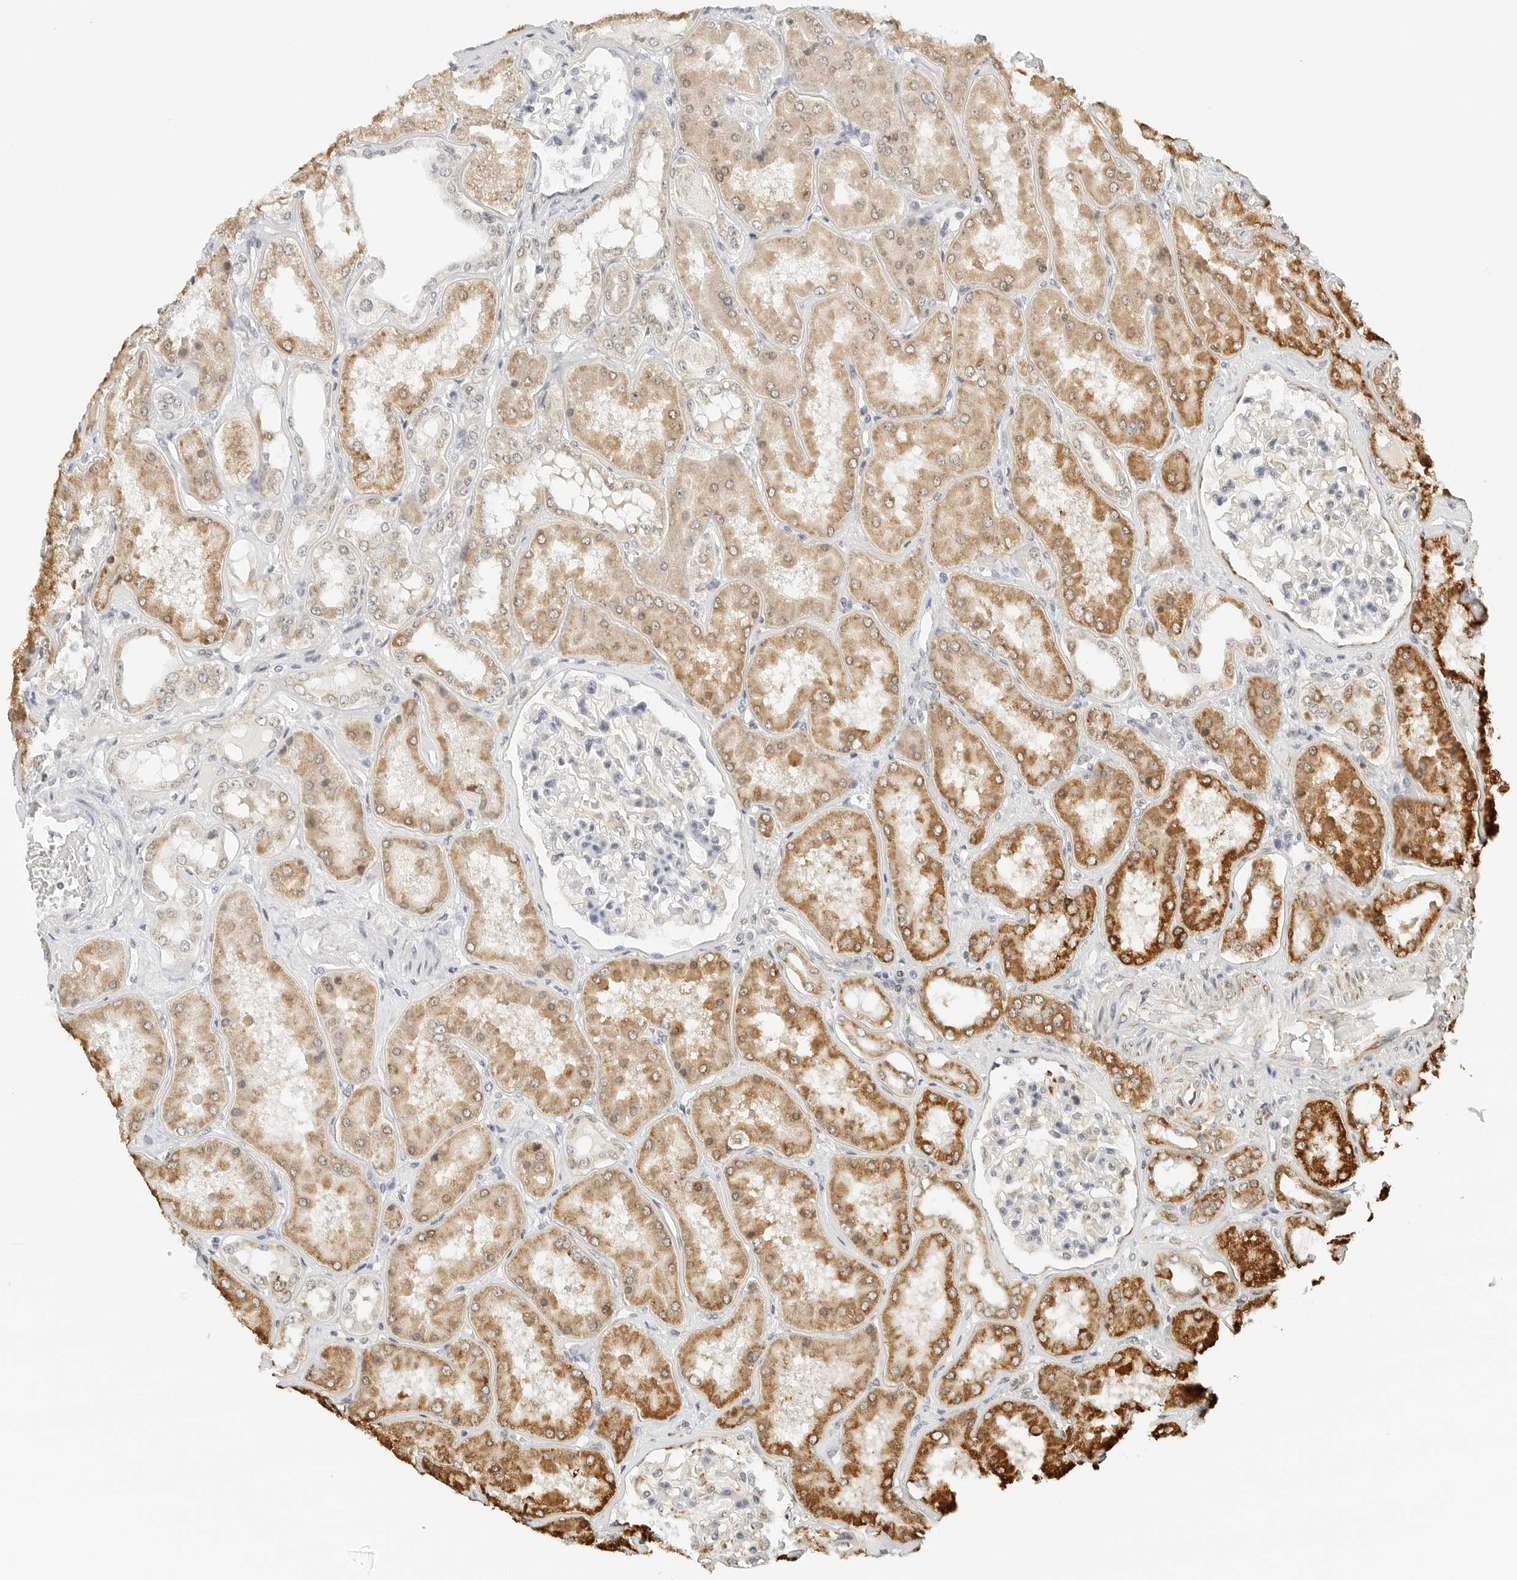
{"staining": {"intensity": "weak", "quantity": "<25%", "location": "cytoplasmic/membranous"}, "tissue": "kidney", "cell_type": "Cells in glomeruli", "image_type": "normal", "snomed": [{"axis": "morphology", "description": "Normal tissue, NOS"}, {"axis": "topography", "description": "Kidney"}], "caption": "Immunohistochemistry of benign human kidney shows no staining in cells in glomeruli. Brightfield microscopy of IHC stained with DAB (3,3'-diaminobenzidine) (brown) and hematoxylin (blue), captured at high magnification.", "gene": "ATL1", "patient": {"sex": "female", "age": 56}}